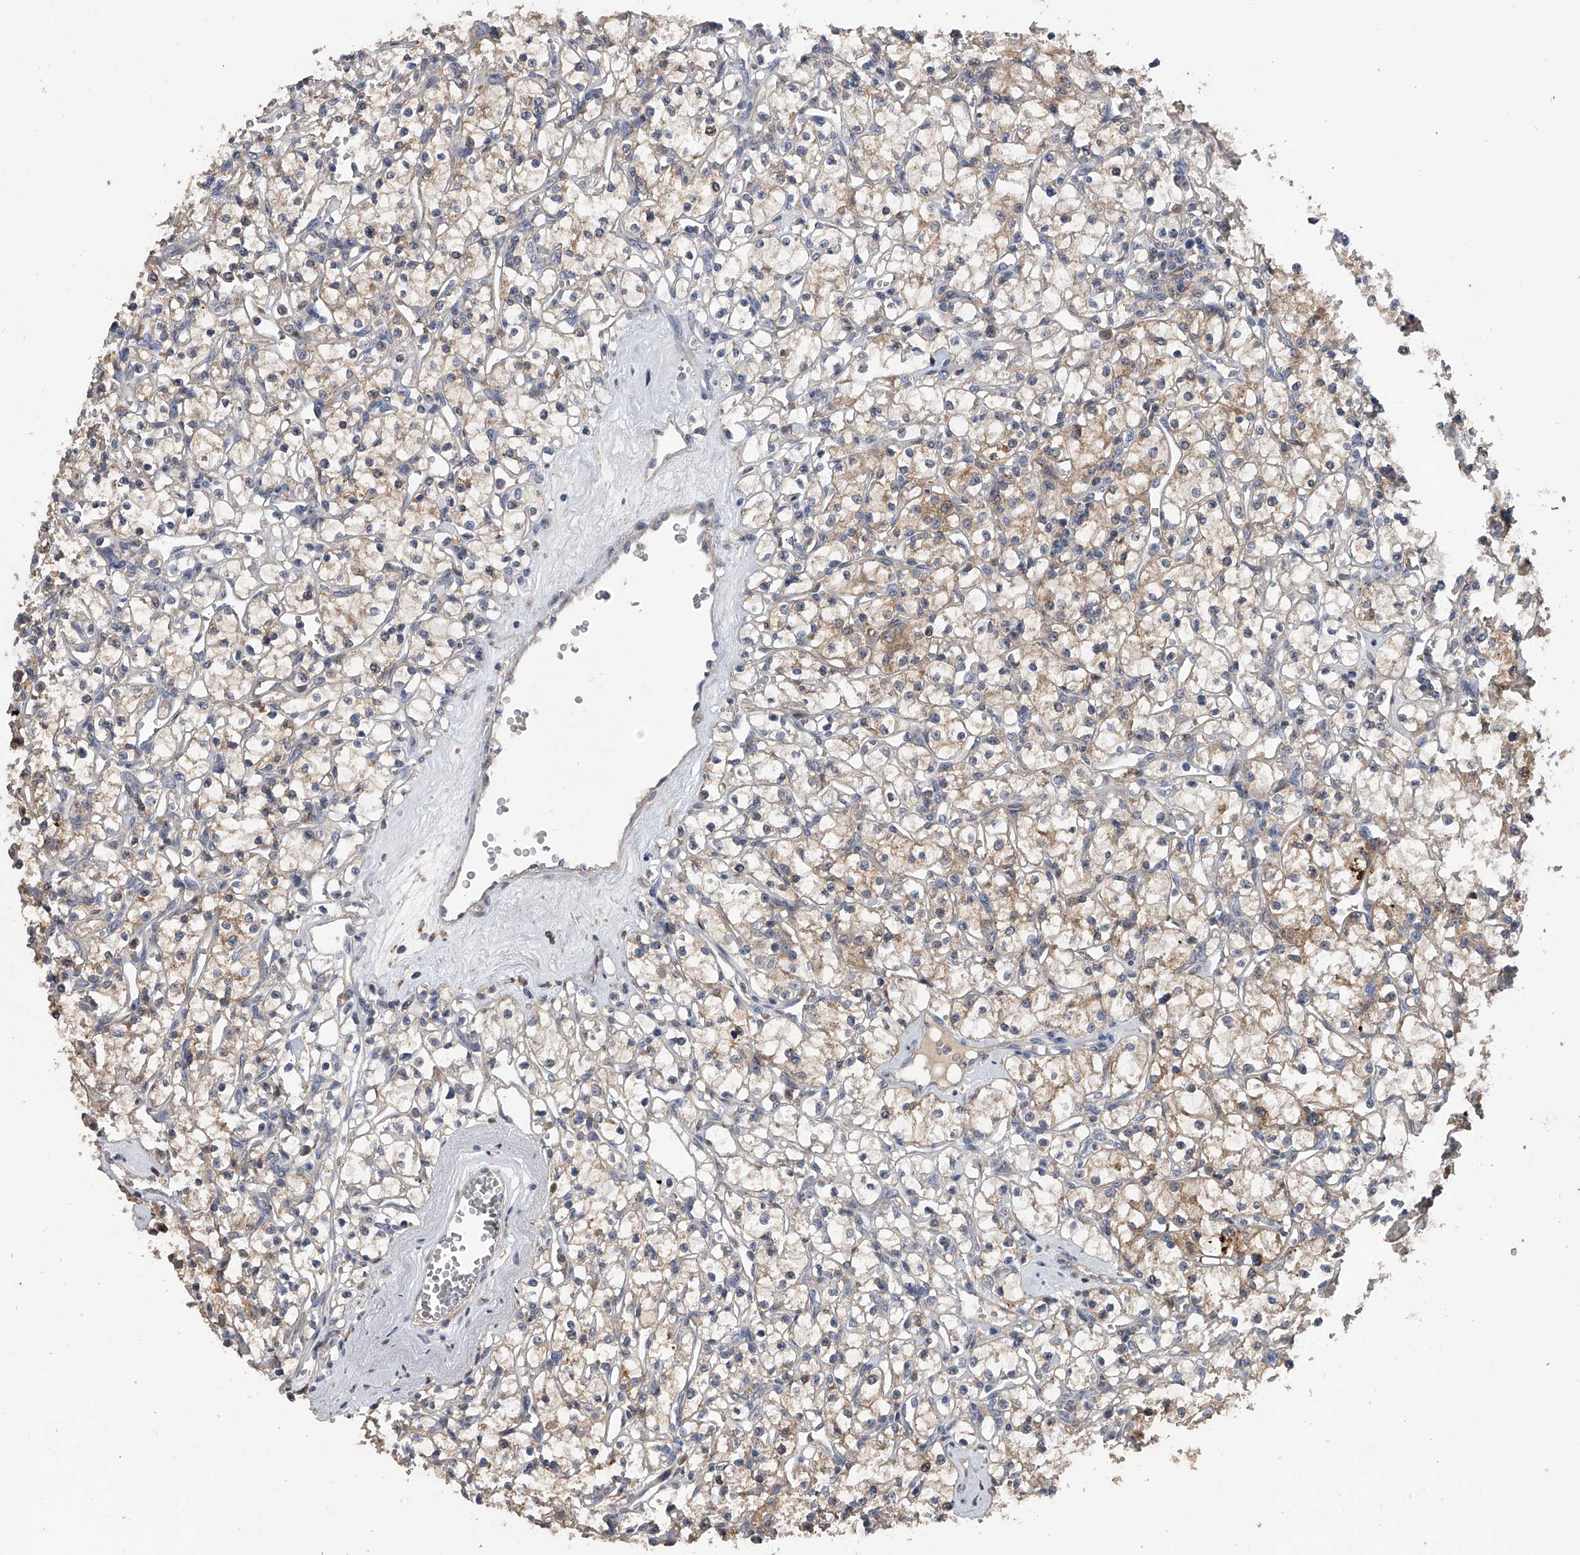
{"staining": {"intensity": "weak", "quantity": "25%-75%", "location": "cytoplasmic/membranous"}, "tissue": "renal cancer", "cell_type": "Tumor cells", "image_type": "cancer", "snomed": [{"axis": "morphology", "description": "Adenocarcinoma, NOS"}, {"axis": "topography", "description": "Kidney"}], "caption": "This micrograph exhibits immunohistochemistry (IHC) staining of renal adenocarcinoma, with low weak cytoplasmic/membranous staining in about 25%-75% of tumor cells.", "gene": "DOCK9", "patient": {"sex": "female", "age": 59}}